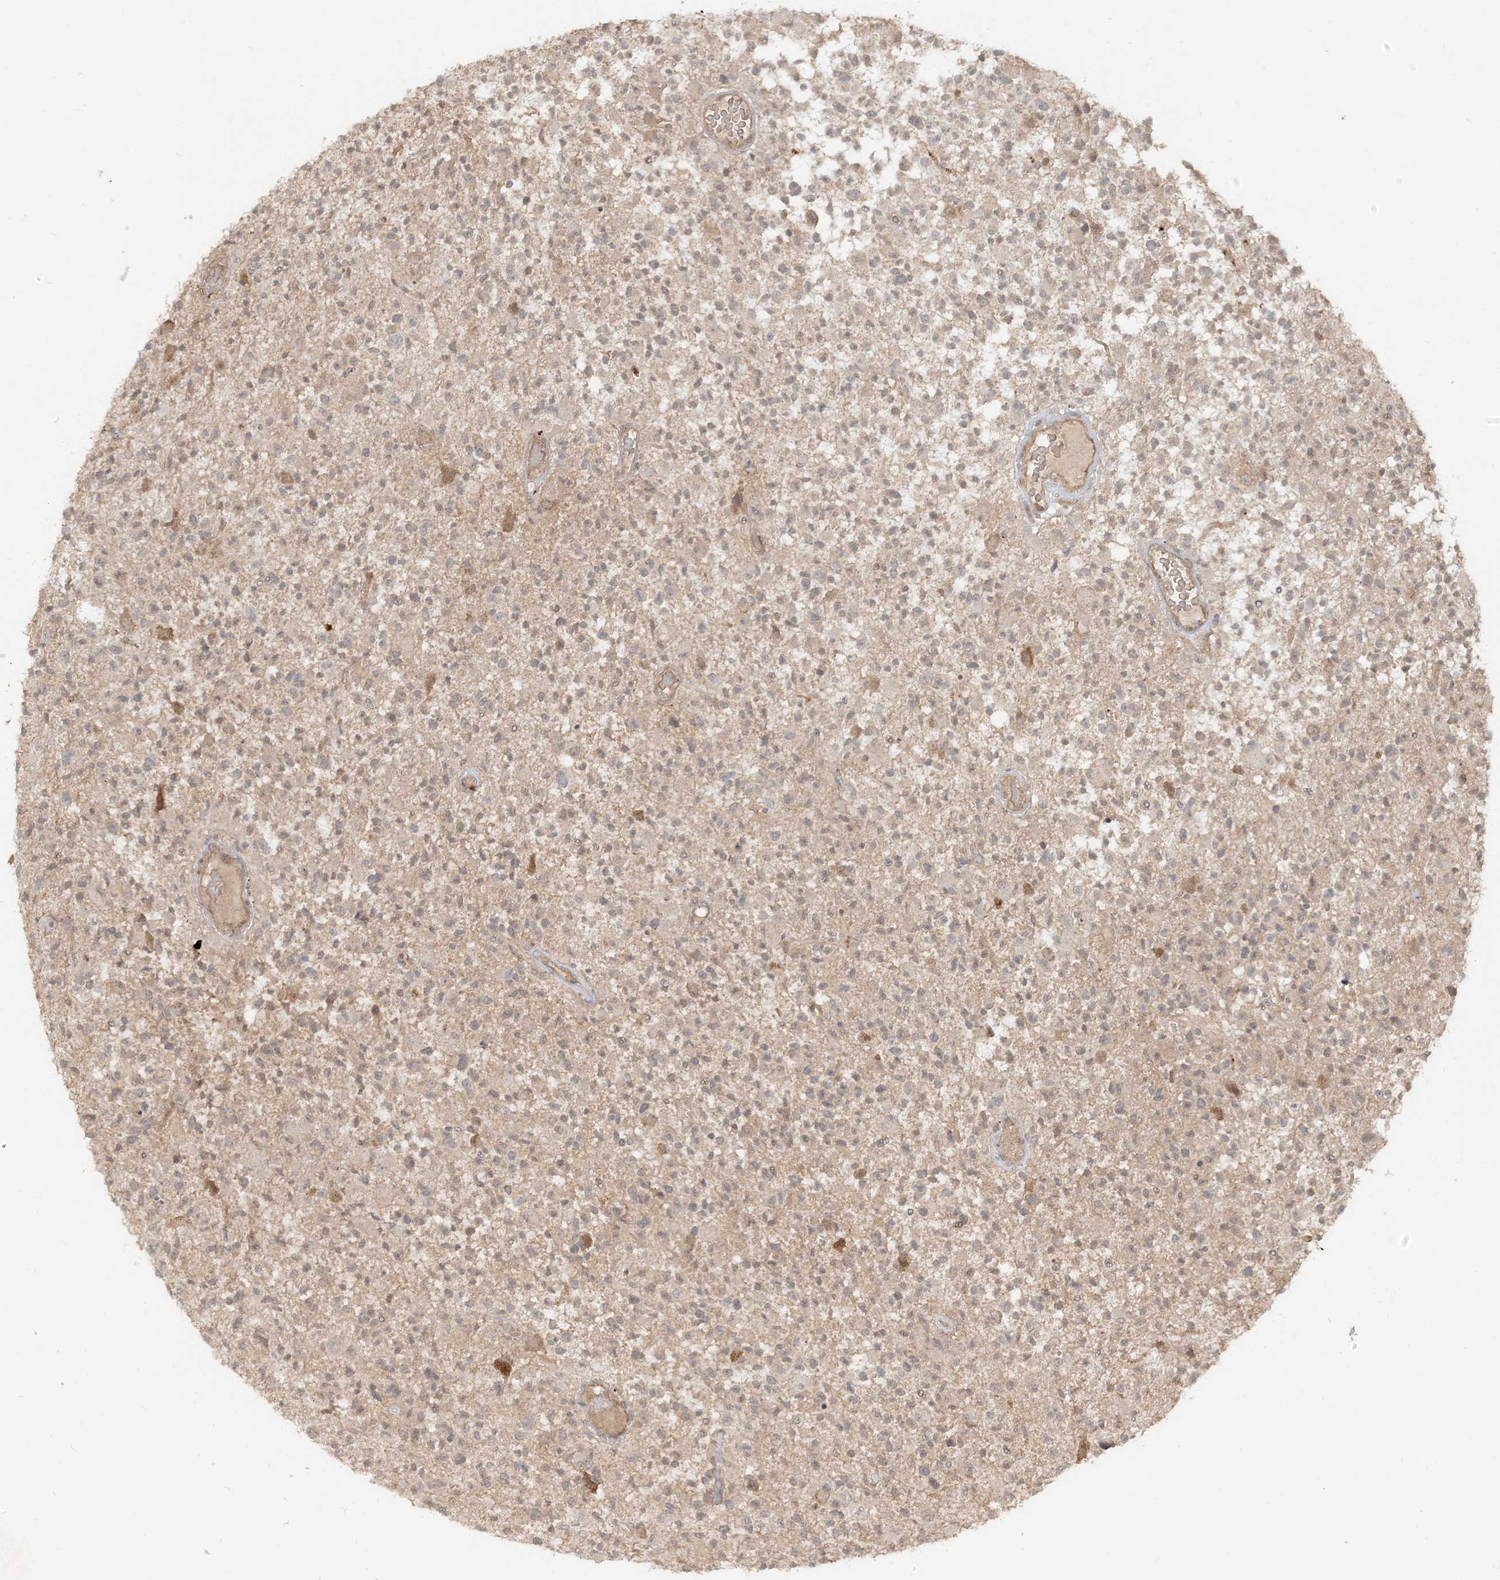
{"staining": {"intensity": "weak", "quantity": "<25%", "location": "nuclear"}, "tissue": "glioma", "cell_type": "Tumor cells", "image_type": "cancer", "snomed": [{"axis": "morphology", "description": "Glioma, malignant, High grade"}, {"axis": "morphology", "description": "Glioblastoma, NOS"}, {"axis": "topography", "description": "Brain"}], "caption": "Malignant high-grade glioma stained for a protein using immunohistochemistry (IHC) demonstrates no expression tumor cells.", "gene": "TBCC", "patient": {"sex": "male", "age": 60}}